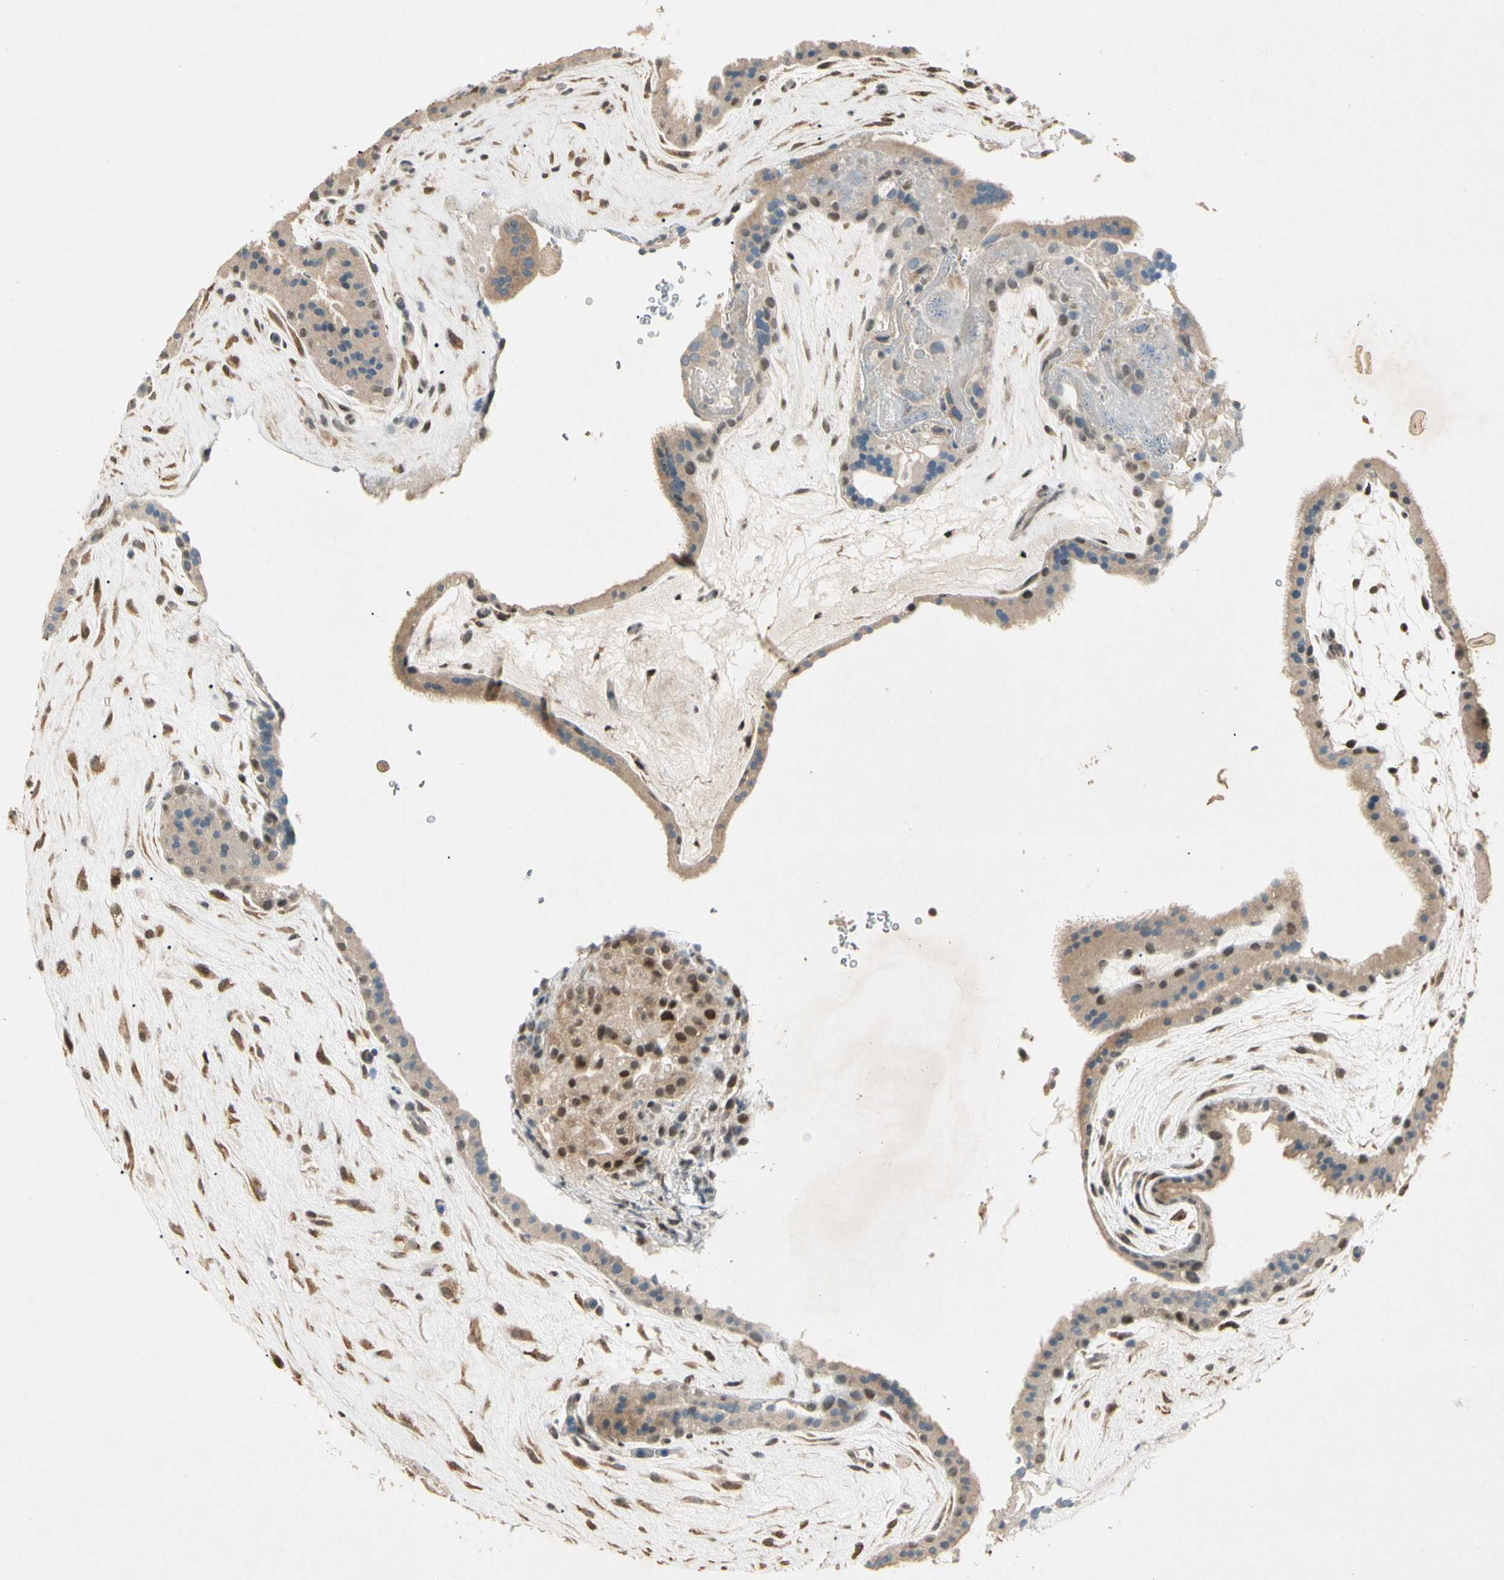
{"staining": {"intensity": "moderate", "quantity": ">75%", "location": "cytoplasmic/membranous,nuclear"}, "tissue": "placenta", "cell_type": "Decidual cells", "image_type": "normal", "snomed": [{"axis": "morphology", "description": "Normal tissue, NOS"}, {"axis": "topography", "description": "Placenta"}], "caption": "A medium amount of moderate cytoplasmic/membranous,nuclear staining is seen in approximately >75% of decidual cells in normal placenta. The staining is performed using DAB brown chromogen to label protein expression. The nuclei are counter-stained blue using hematoxylin.", "gene": "ZBTB4", "patient": {"sex": "female", "age": 19}}